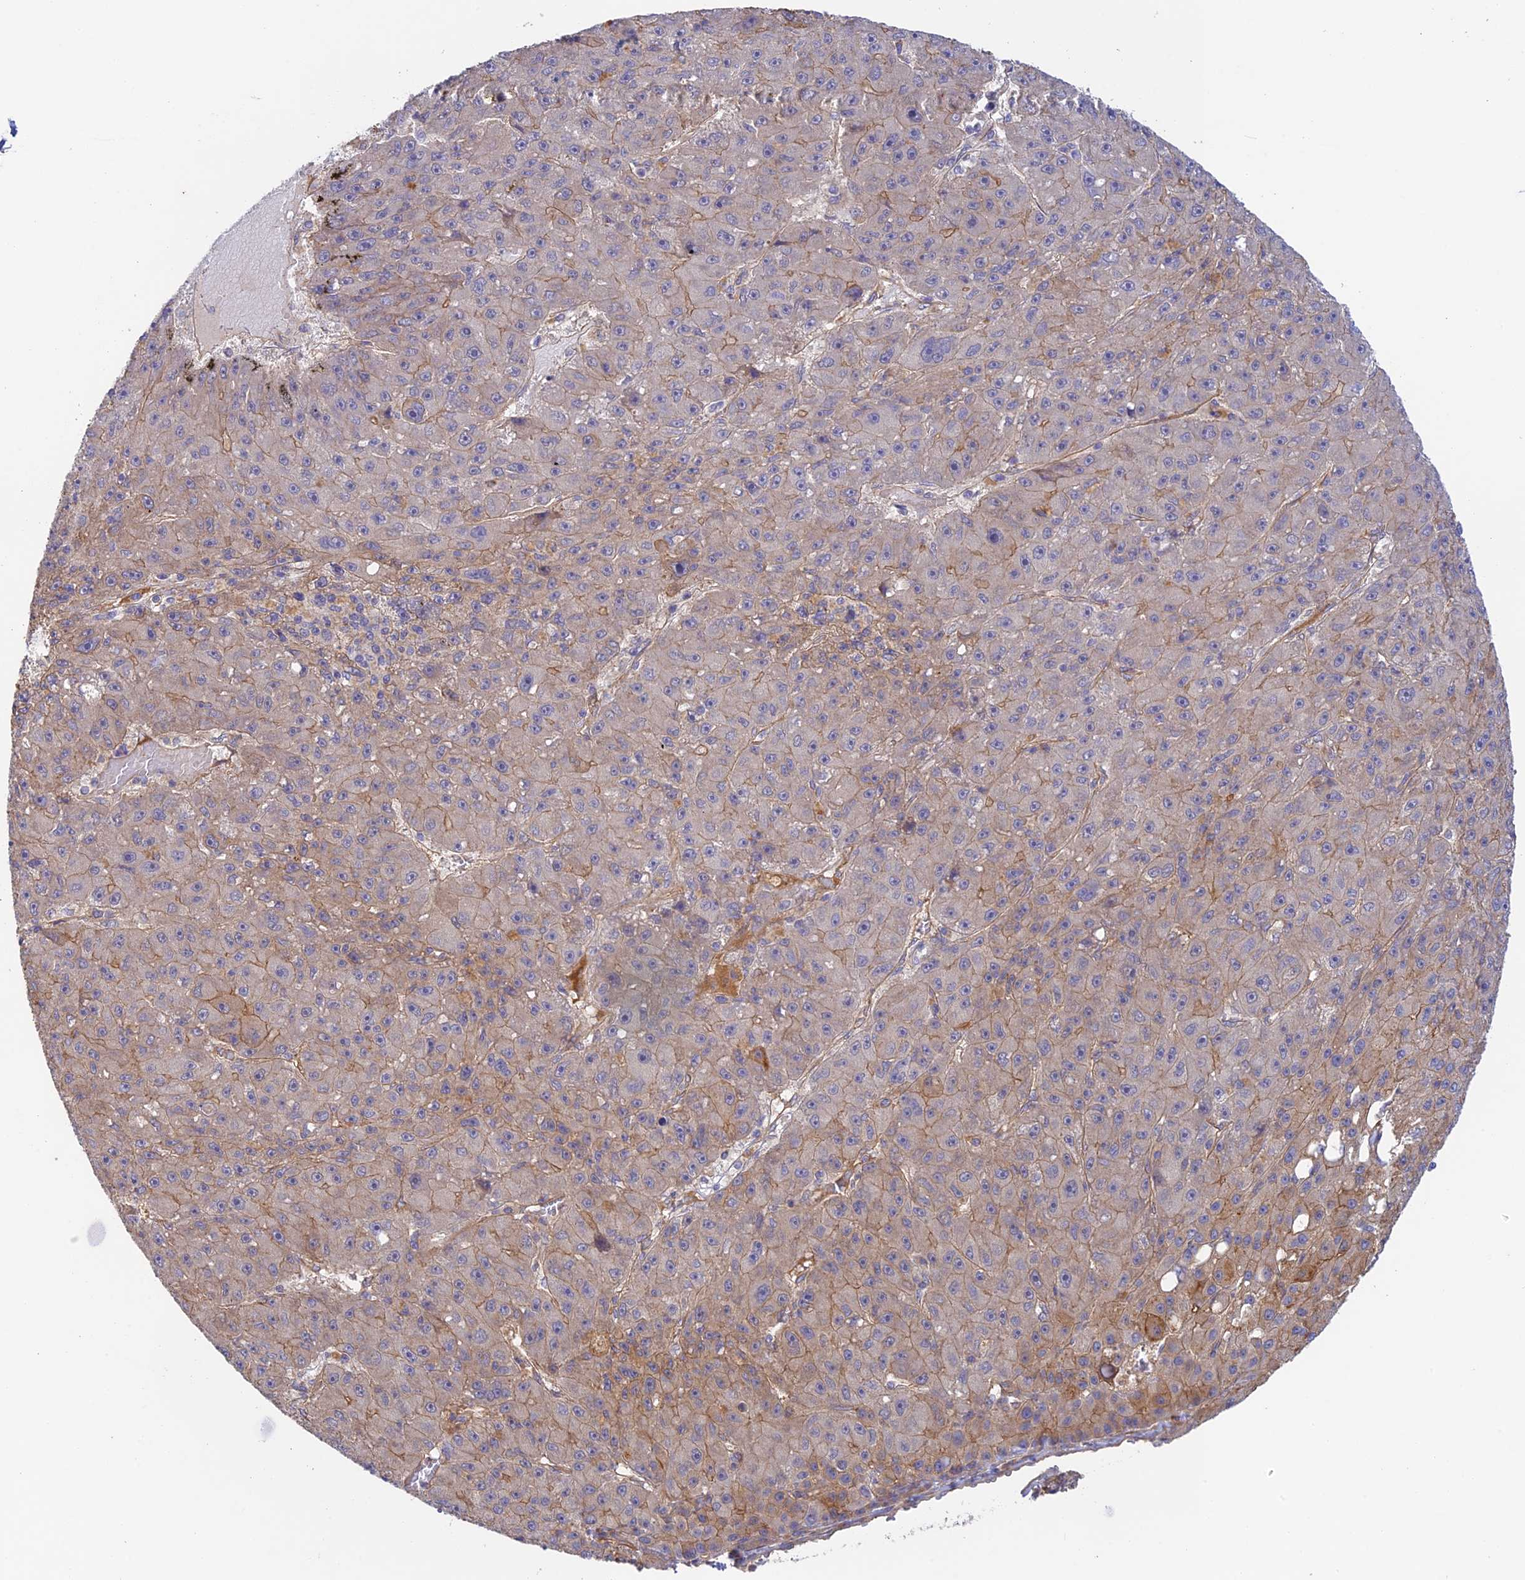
{"staining": {"intensity": "moderate", "quantity": "<25%", "location": "cytoplasmic/membranous"}, "tissue": "liver cancer", "cell_type": "Tumor cells", "image_type": "cancer", "snomed": [{"axis": "morphology", "description": "Carcinoma, Hepatocellular, NOS"}, {"axis": "topography", "description": "Liver"}], "caption": "Protein analysis of liver hepatocellular carcinoma tissue demonstrates moderate cytoplasmic/membranous staining in about <25% of tumor cells.", "gene": "MYO9A", "patient": {"sex": "male", "age": 67}}